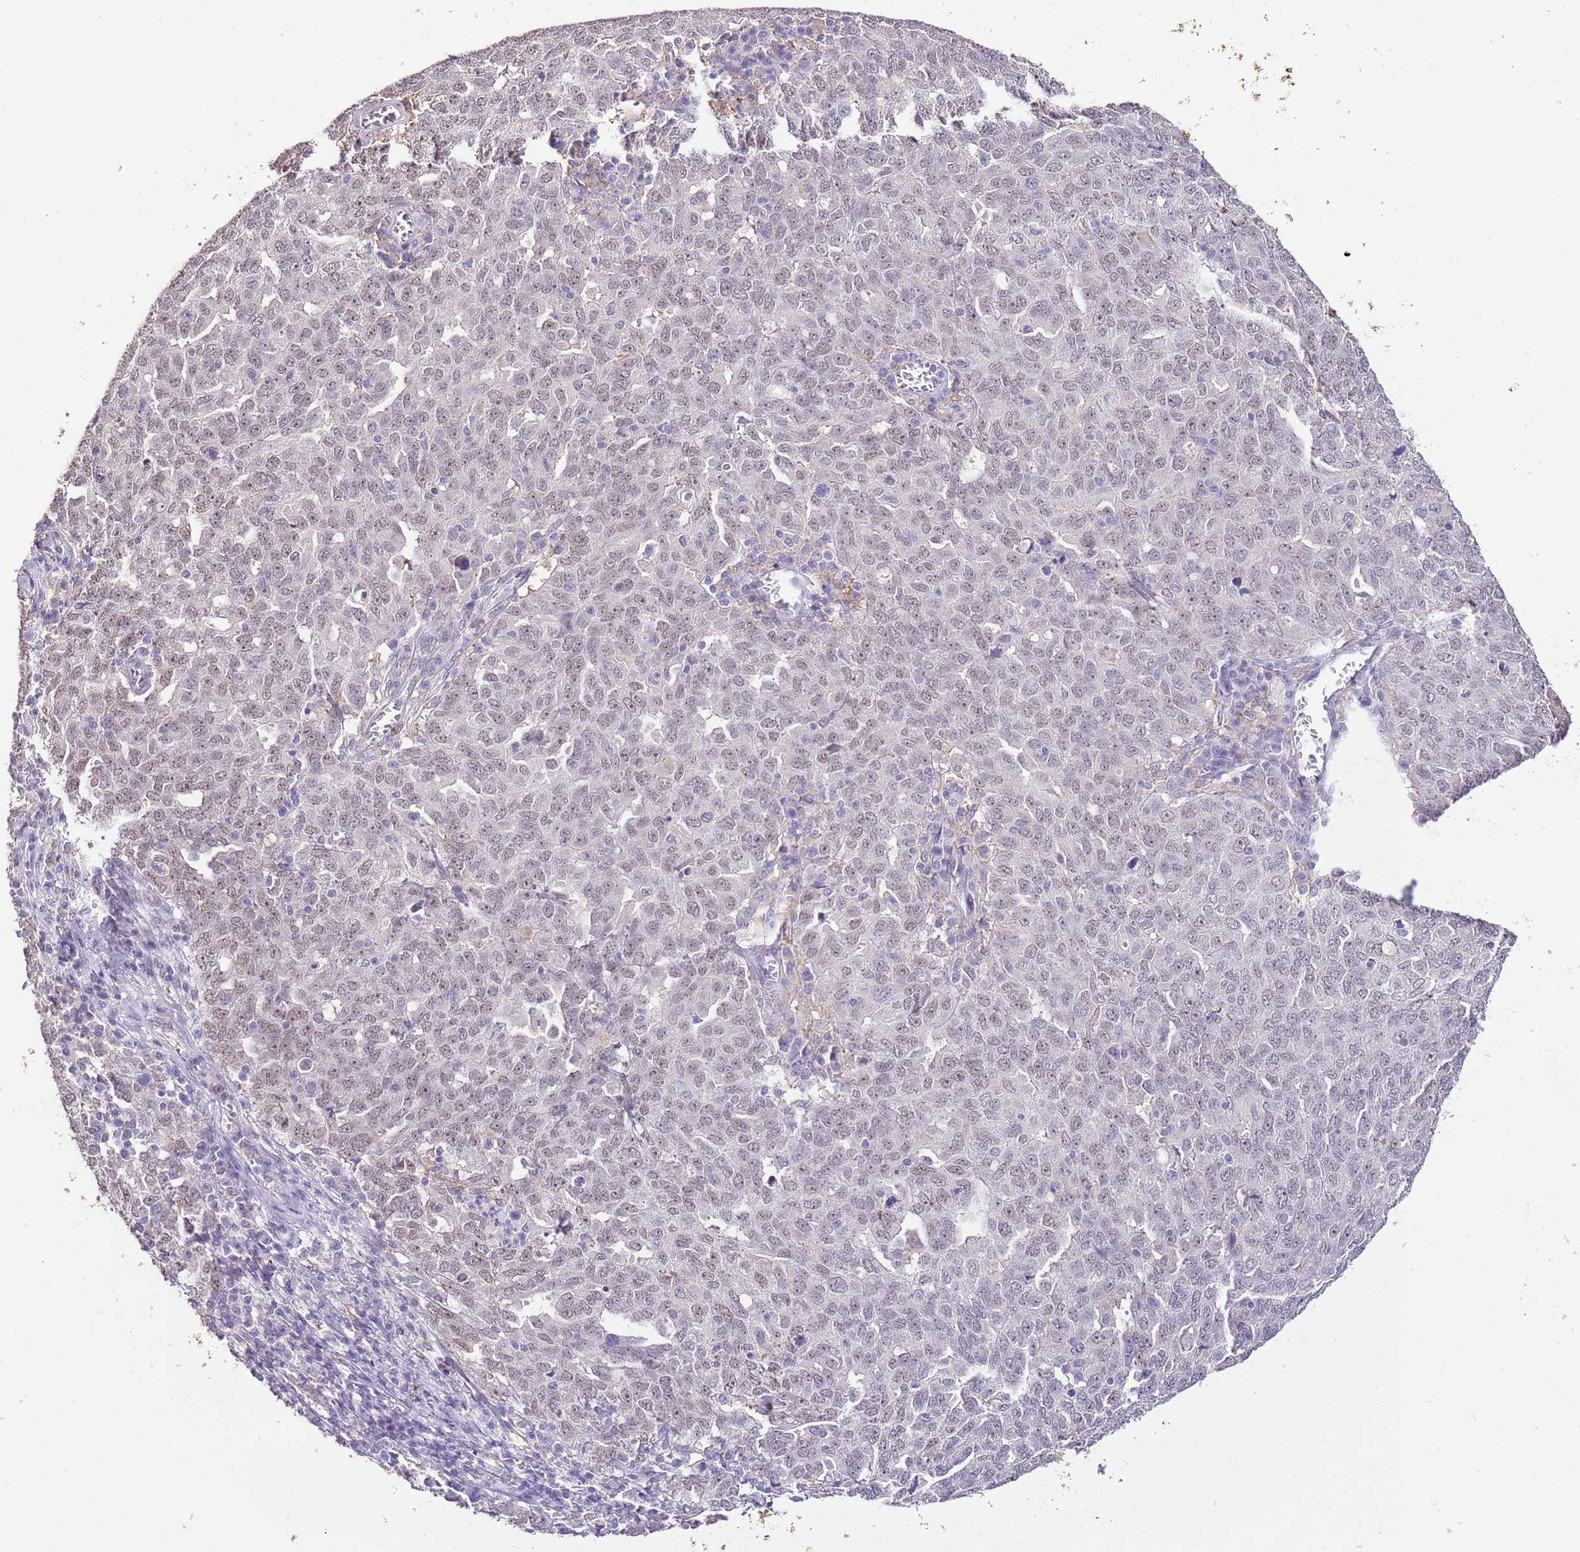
{"staining": {"intensity": "weak", "quantity": ">75%", "location": "nuclear"}, "tissue": "ovarian cancer", "cell_type": "Tumor cells", "image_type": "cancer", "snomed": [{"axis": "morphology", "description": "Carcinoma, endometroid"}, {"axis": "topography", "description": "Ovary"}], "caption": "The photomicrograph reveals a brown stain indicating the presence of a protein in the nuclear of tumor cells in ovarian cancer.", "gene": "IZUMO4", "patient": {"sex": "female", "age": 62}}